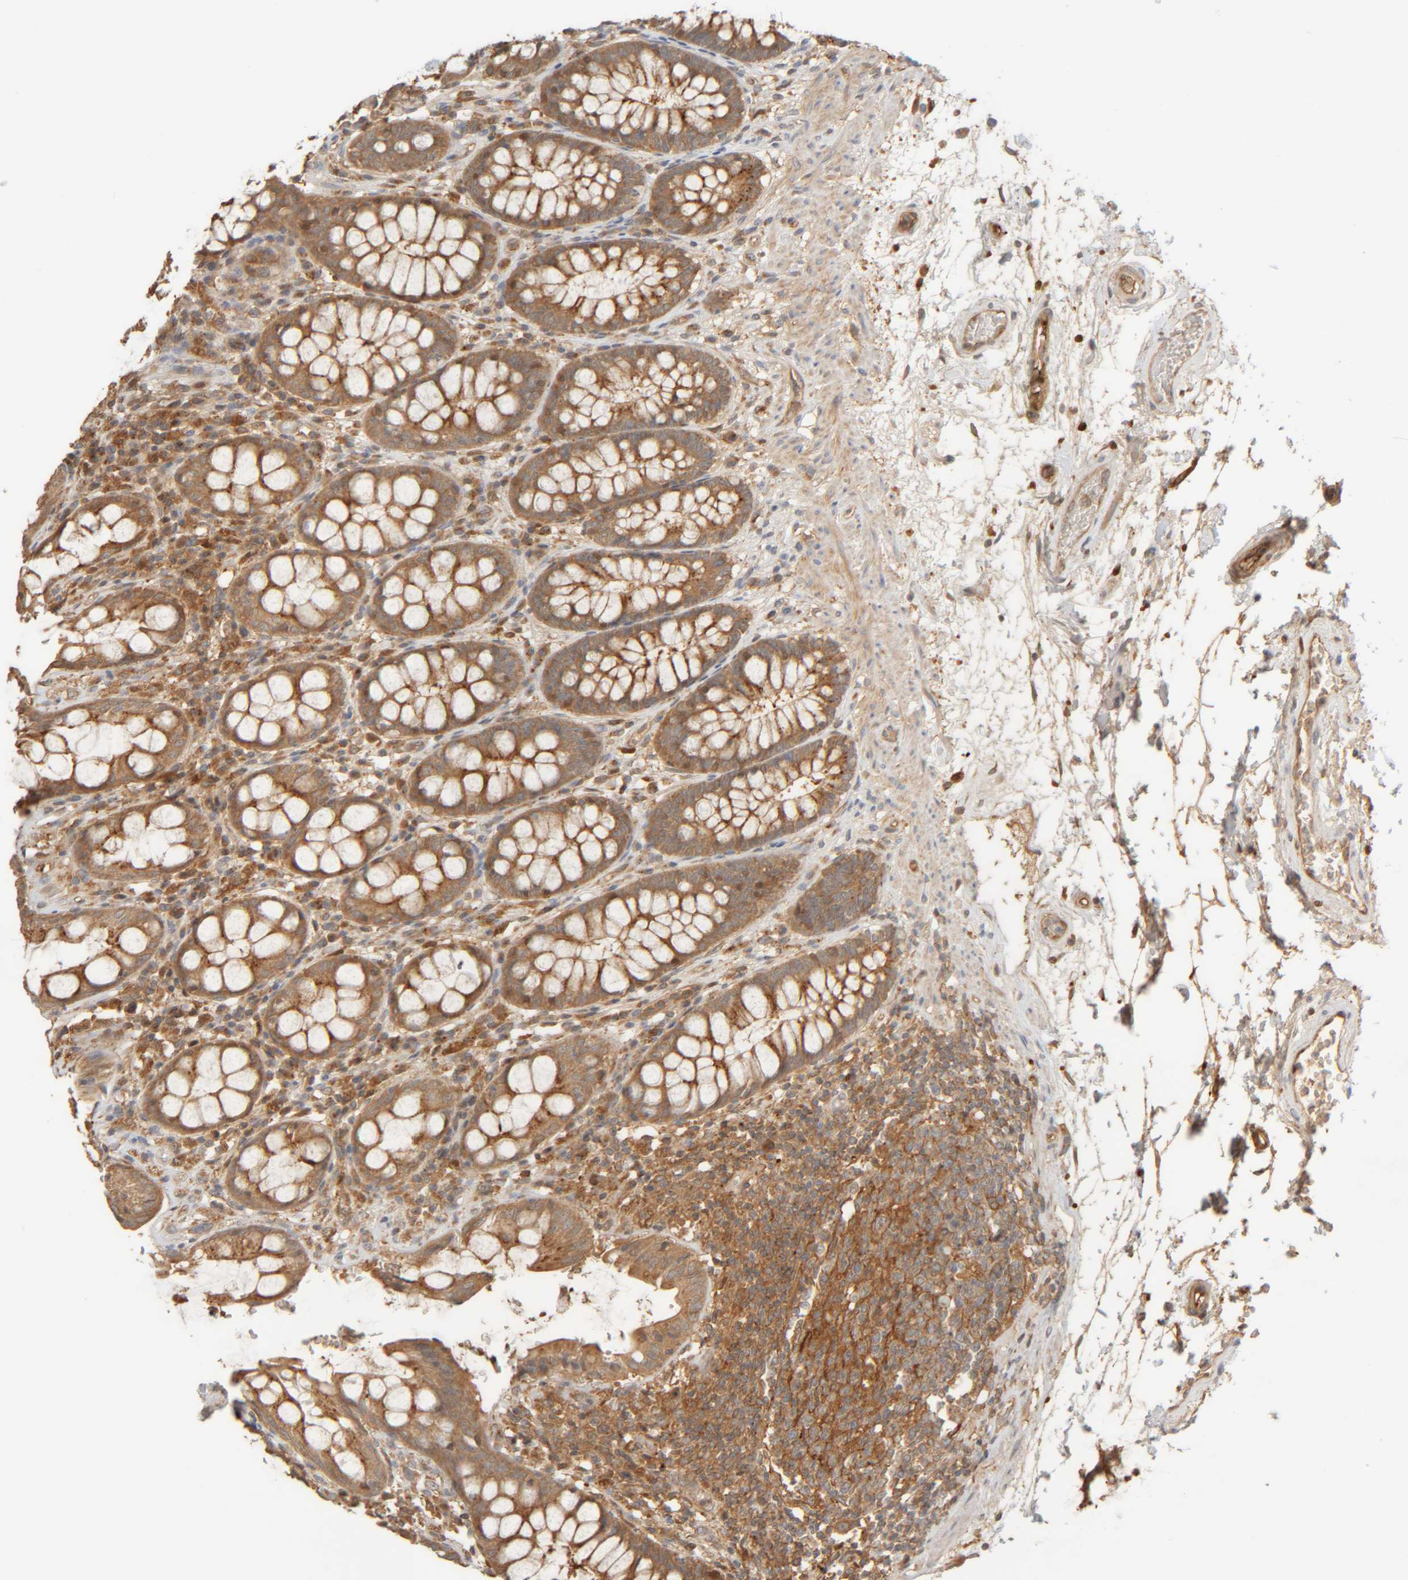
{"staining": {"intensity": "moderate", "quantity": ">75%", "location": "cytoplasmic/membranous"}, "tissue": "rectum", "cell_type": "Glandular cells", "image_type": "normal", "snomed": [{"axis": "morphology", "description": "Normal tissue, NOS"}, {"axis": "topography", "description": "Rectum"}], "caption": "Normal rectum exhibits moderate cytoplasmic/membranous expression in approximately >75% of glandular cells, visualized by immunohistochemistry. The staining is performed using DAB (3,3'-diaminobenzidine) brown chromogen to label protein expression. The nuclei are counter-stained blue using hematoxylin.", "gene": "TMEM192", "patient": {"sex": "male", "age": 64}}